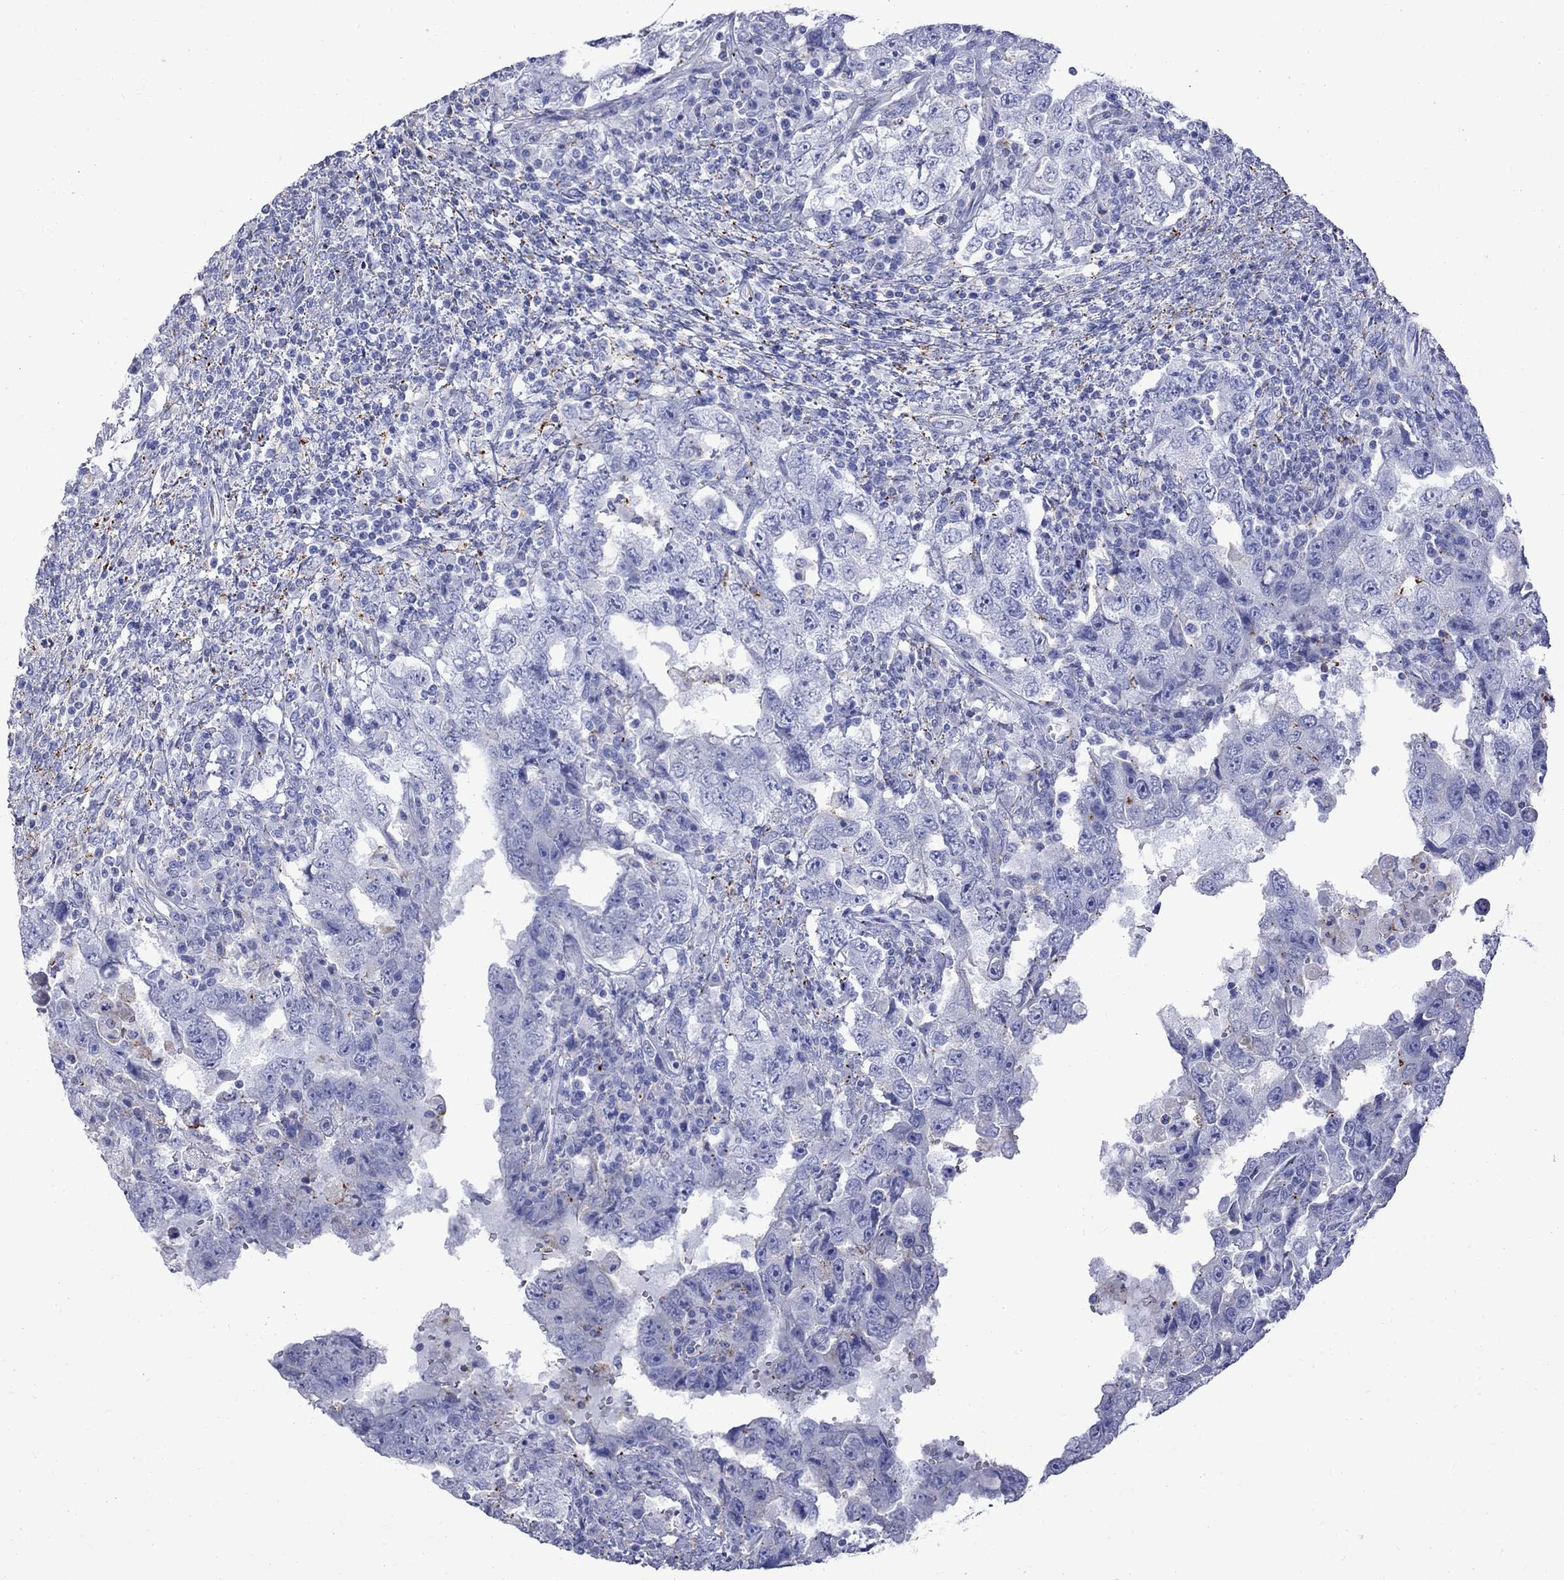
{"staining": {"intensity": "negative", "quantity": "none", "location": "none"}, "tissue": "testis cancer", "cell_type": "Tumor cells", "image_type": "cancer", "snomed": [{"axis": "morphology", "description": "Carcinoma, Embryonal, NOS"}, {"axis": "topography", "description": "Testis"}], "caption": "Image shows no protein expression in tumor cells of embryonal carcinoma (testis) tissue.", "gene": "S100A3", "patient": {"sex": "male", "age": 26}}